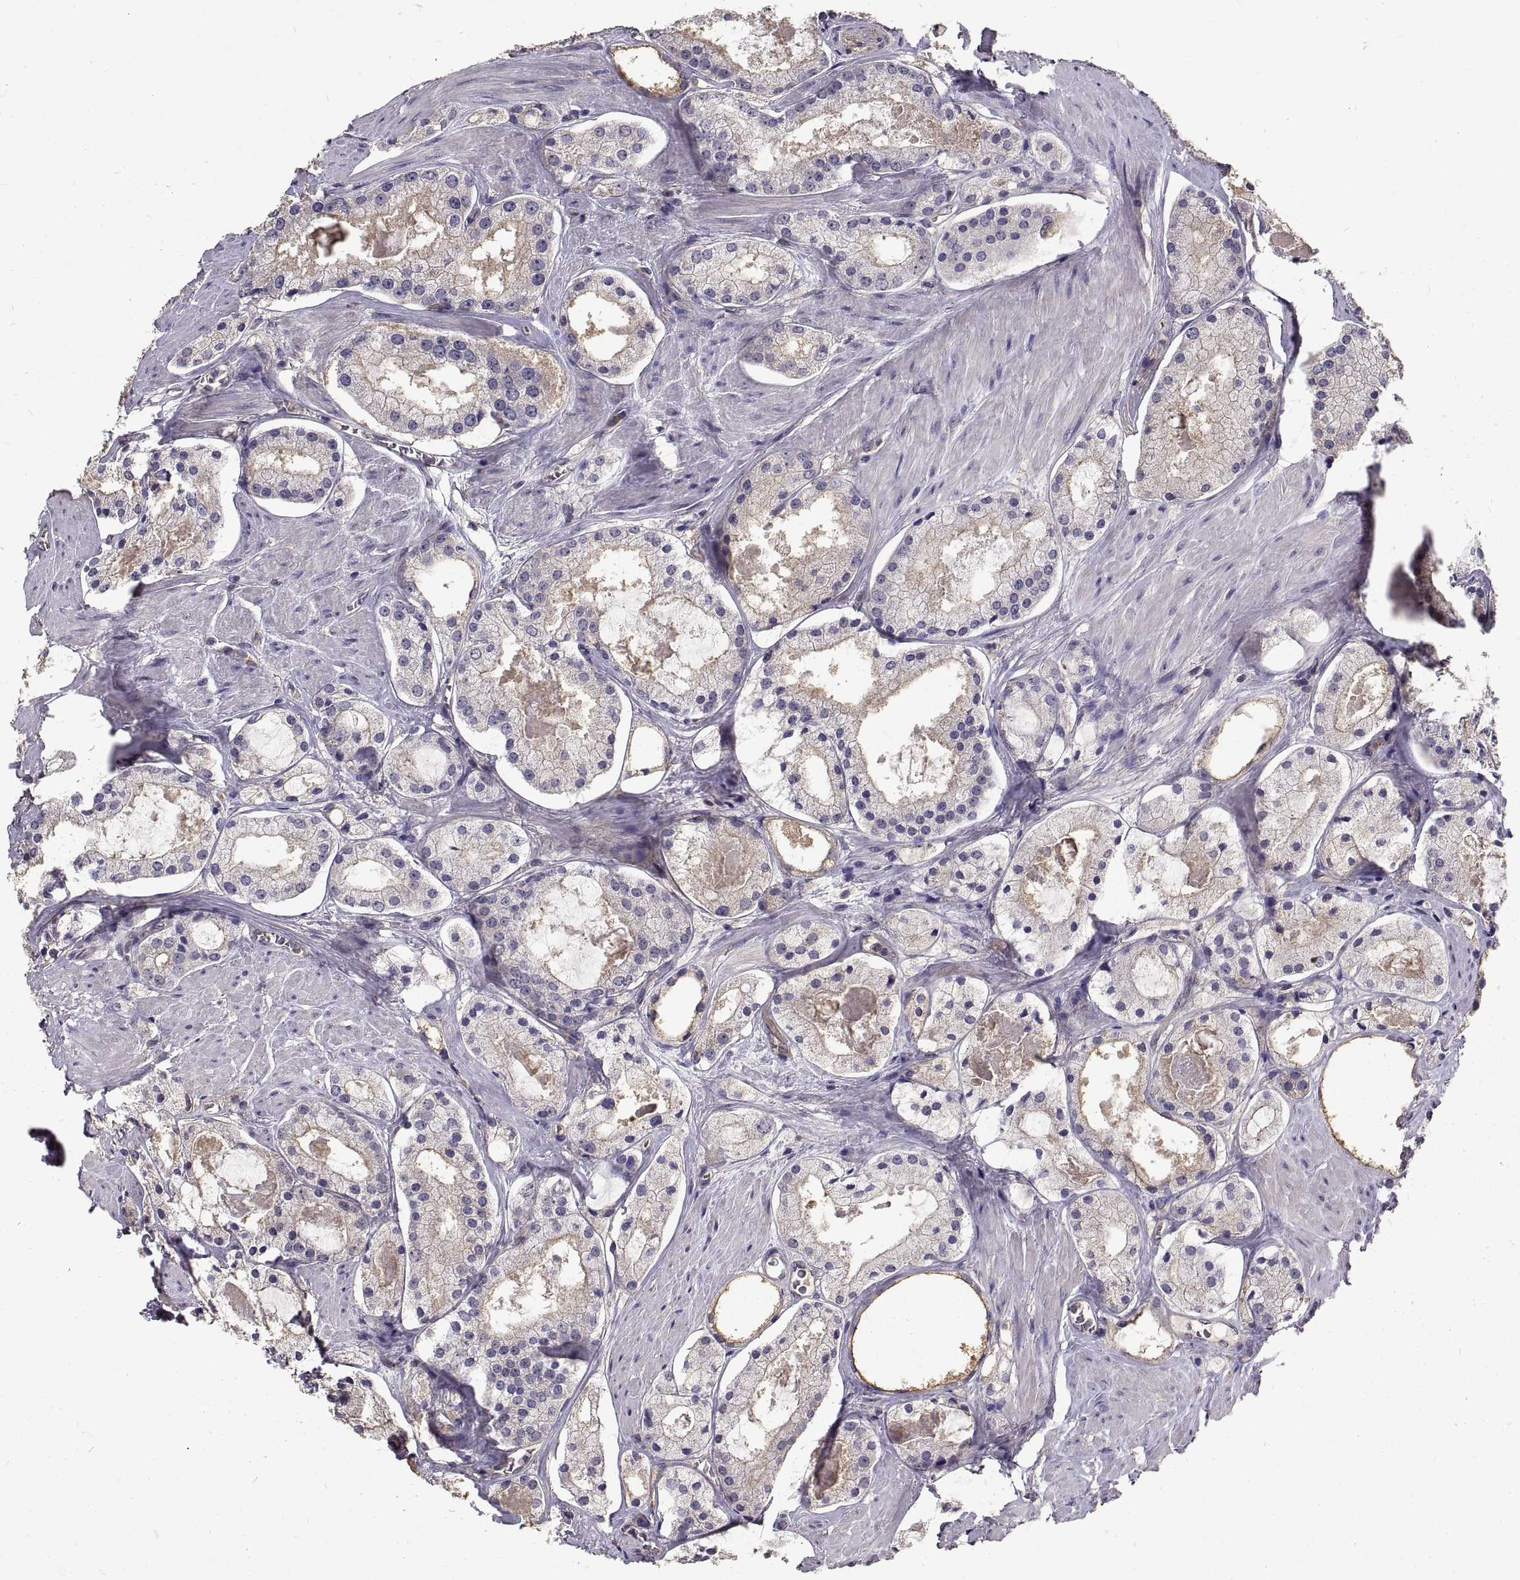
{"staining": {"intensity": "negative", "quantity": "none", "location": "none"}, "tissue": "prostate cancer", "cell_type": "Tumor cells", "image_type": "cancer", "snomed": [{"axis": "morphology", "description": "Adenocarcinoma, NOS"}, {"axis": "morphology", "description": "Adenocarcinoma, High grade"}, {"axis": "topography", "description": "Prostate"}], "caption": "The immunohistochemistry (IHC) photomicrograph has no significant staining in tumor cells of prostate cancer (high-grade adenocarcinoma) tissue.", "gene": "PEA15", "patient": {"sex": "male", "age": 64}}